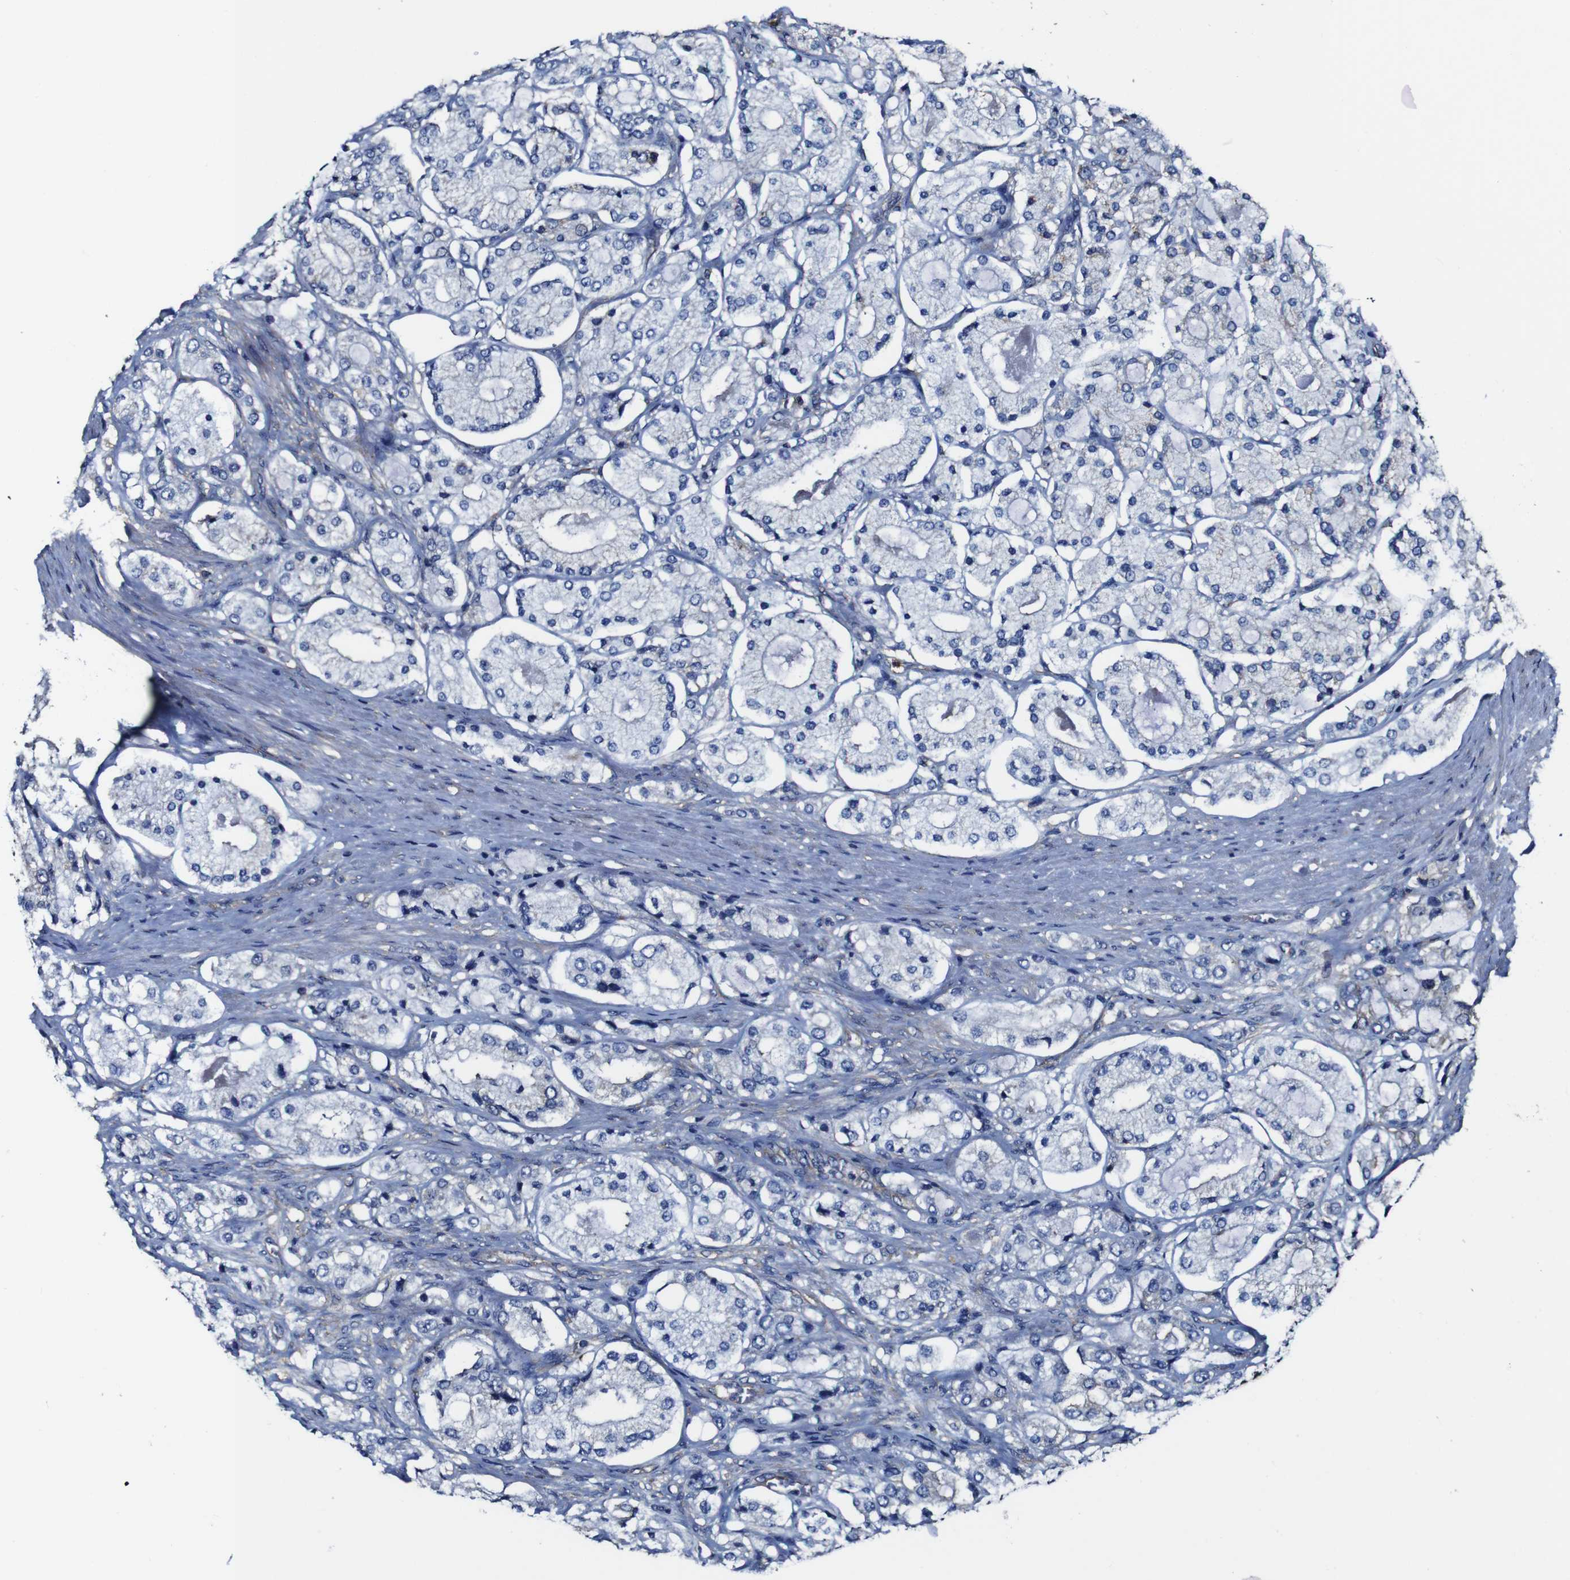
{"staining": {"intensity": "moderate", "quantity": "25%-75%", "location": "cytoplasmic/membranous"}, "tissue": "prostate cancer", "cell_type": "Tumor cells", "image_type": "cancer", "snomed": [{"axis": "morphology", "description": "Adenocarcinoma, High grade"}, {"axis": "topography", "description": "Prostate"}], "caption": "Immunohistochemistry (IHC) (DAB) staining of prostate cancer (high-grade adenocarcinoma) reveals moderate cytoplasmic/membranous protein positivity in about 25%-75% of tumor cells. The staining was performed using DAB to visualize the protein expression in brown, while the nuclei were stained in blue with hematoxylin (Magnification: 20x).", "gene": "CSF1R", "patient": {"sex": "male", "age": 65}}